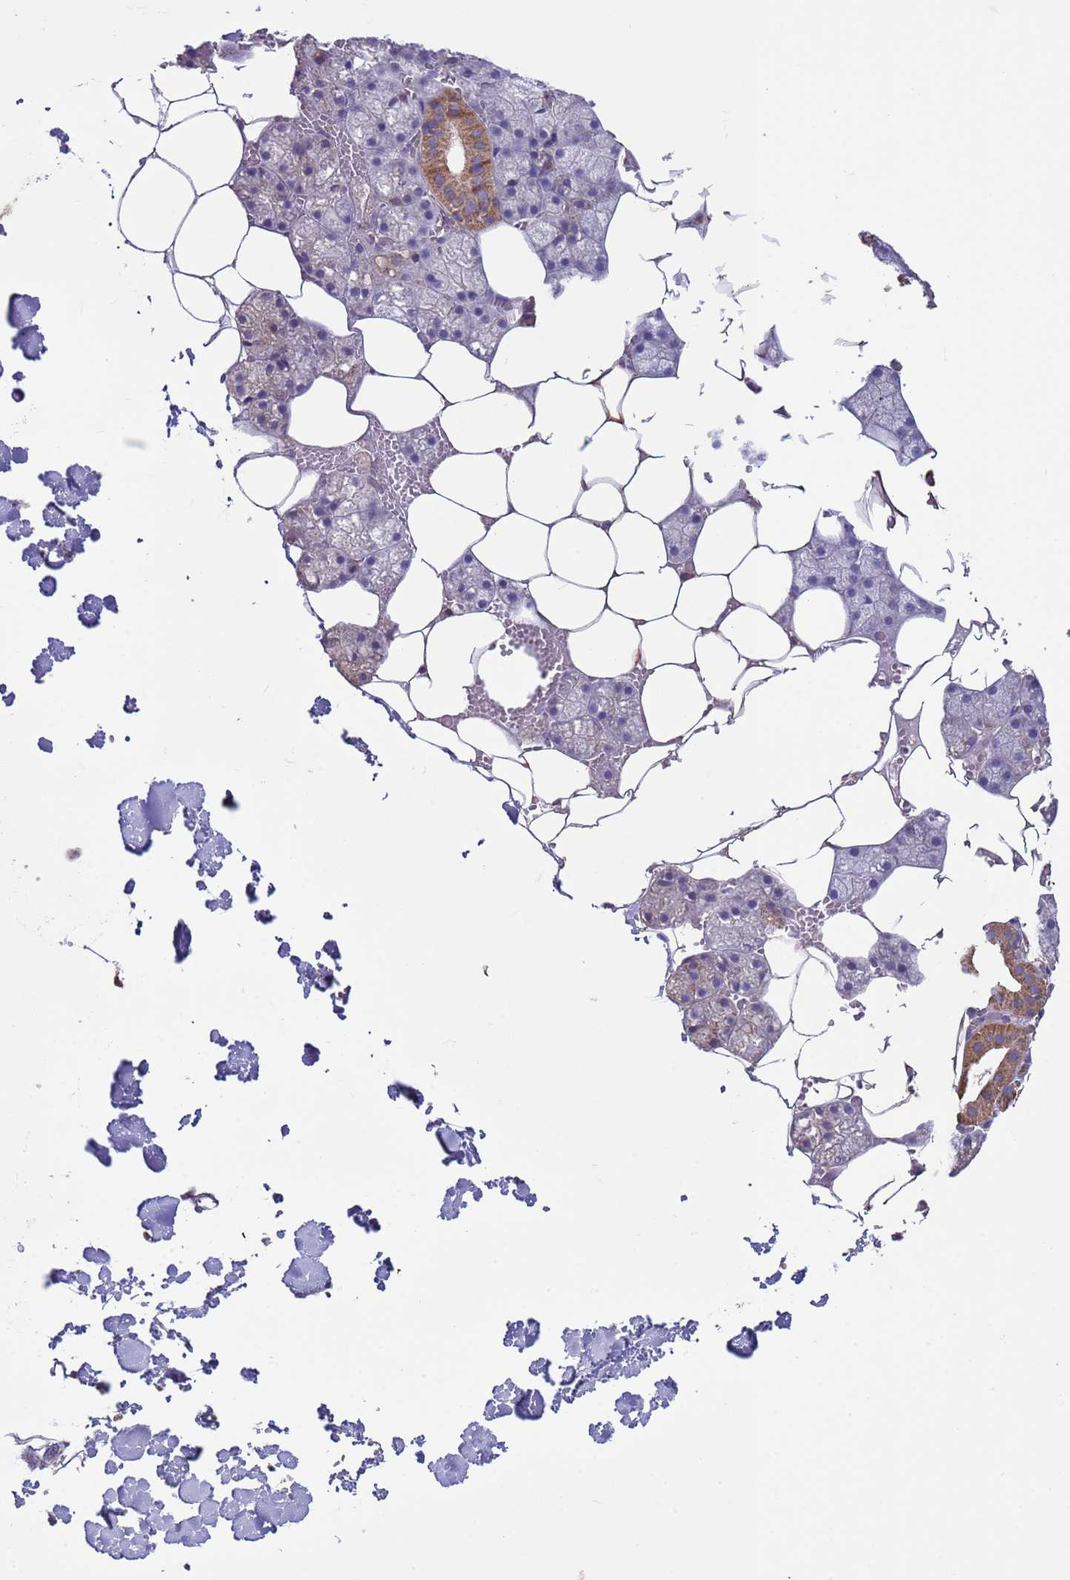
{"staining": {"intensity": "strong", "quantity": "<25%", "location": "cytoplasmic/membranous"}, "tissue": "salivary gland", "cell_type": "Glandular cells", "image_type": "normal", "snomed": [{"axis": "morphology", "description": "Normal tissue, NOS"}, {"axis": "topography", "description": "Salivary gland"}], "caption": "Benign salivary gland reveals strong cytoplasmic/membranous staining in about <25% of glandular cells, visualized by immunohistochemistry.", "gene": "EEF1AKMT1", "patient": {"sex": "male", "age": 62}}